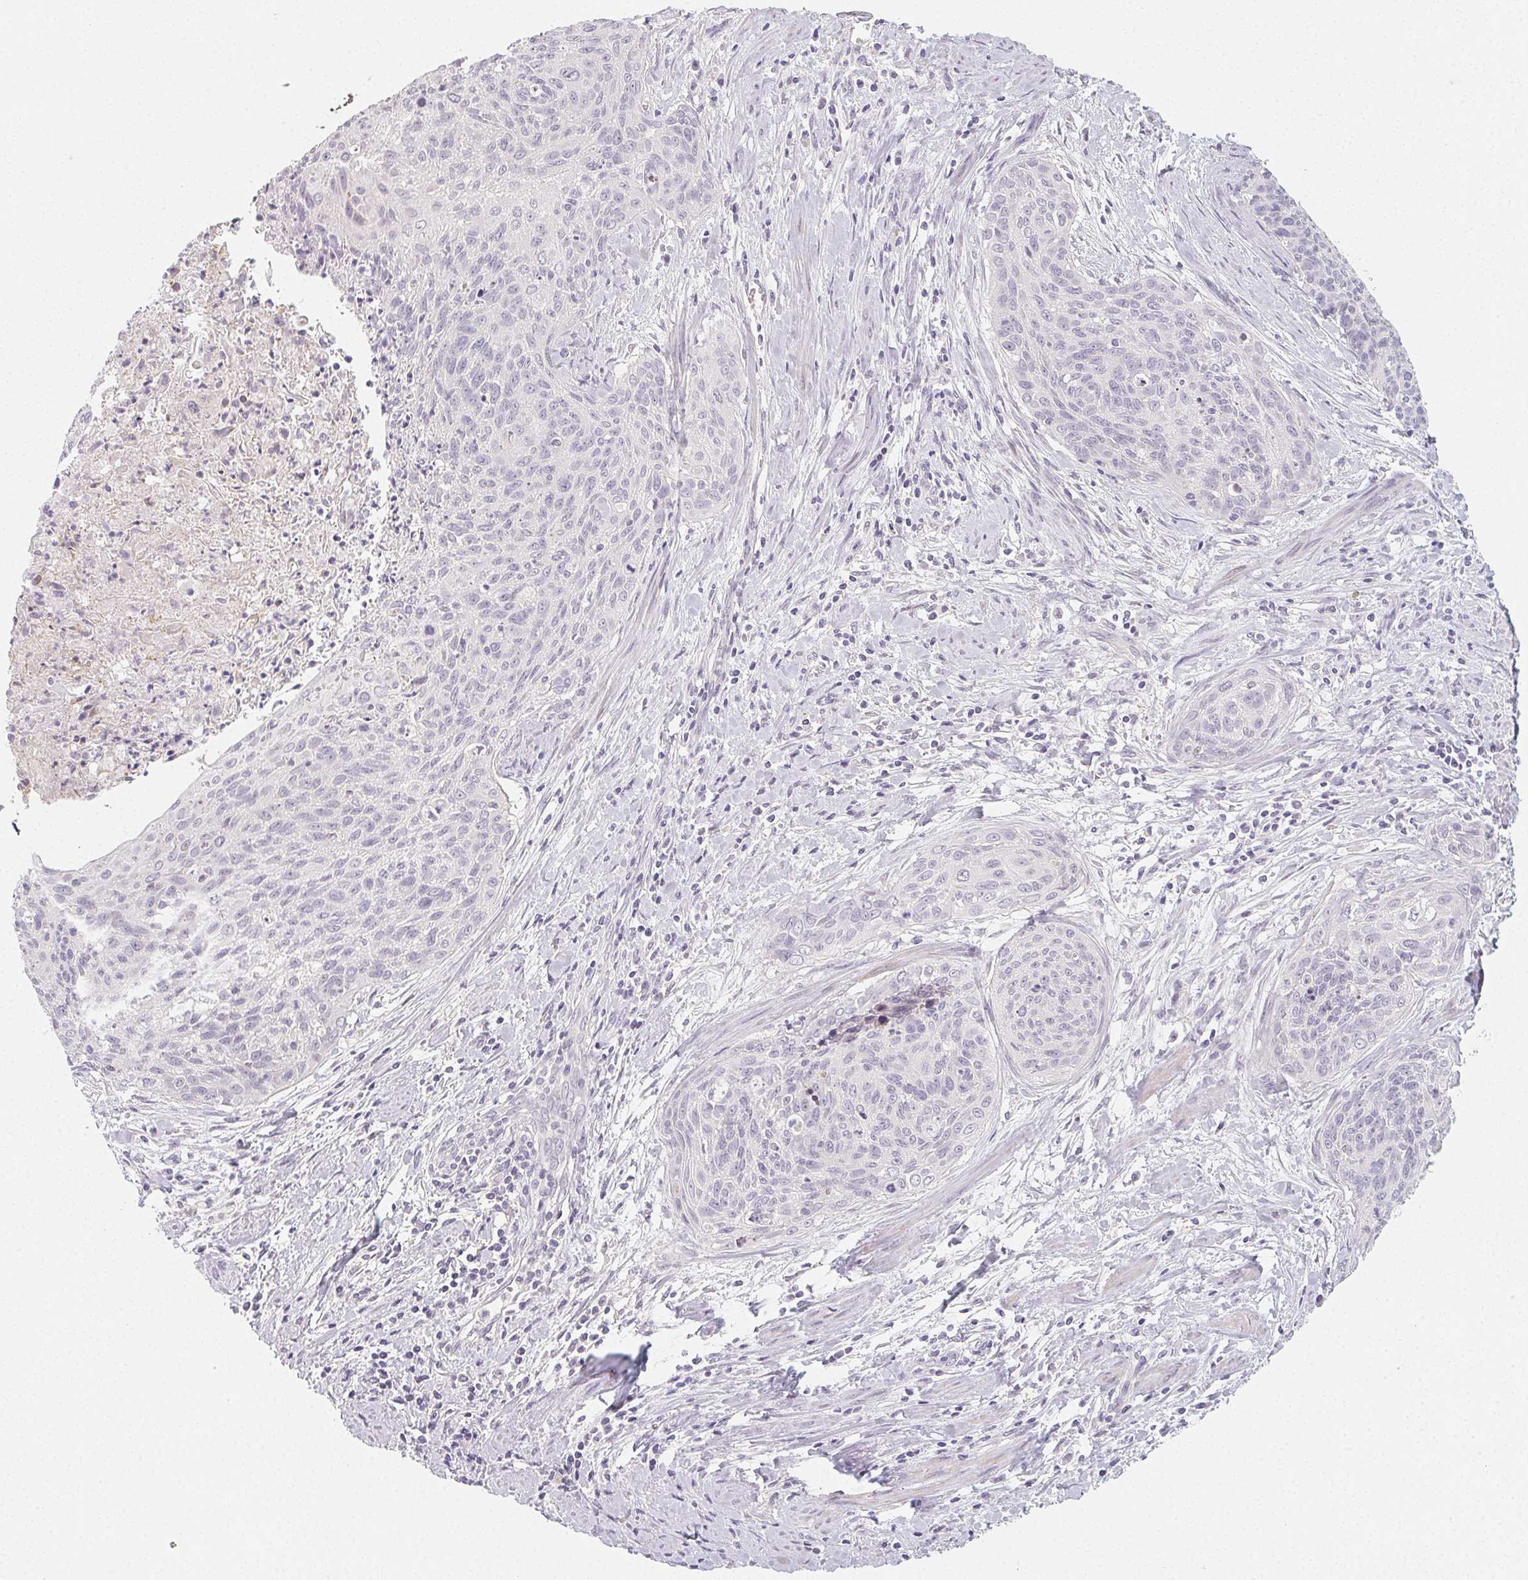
{"staining": {"intensity": "negative", "quantity": "none", "location": "none"}, "tissue": "cervical cancer", "cell_type": "Tumor cells", "image_type": "cancer", "snomed": [{"axis": "morphology", "description": "Squamous cell carcinoma, NOS"}, {"axis": "topography", "description": "Cervix"}], "caption": "Immunohistochemical staining of cervical cancer (squamous cell carcinoma) reveals no significant expression in tumor cells.", "gene": "LRRC23", "patient": {"sex": "female", "age": 55}}